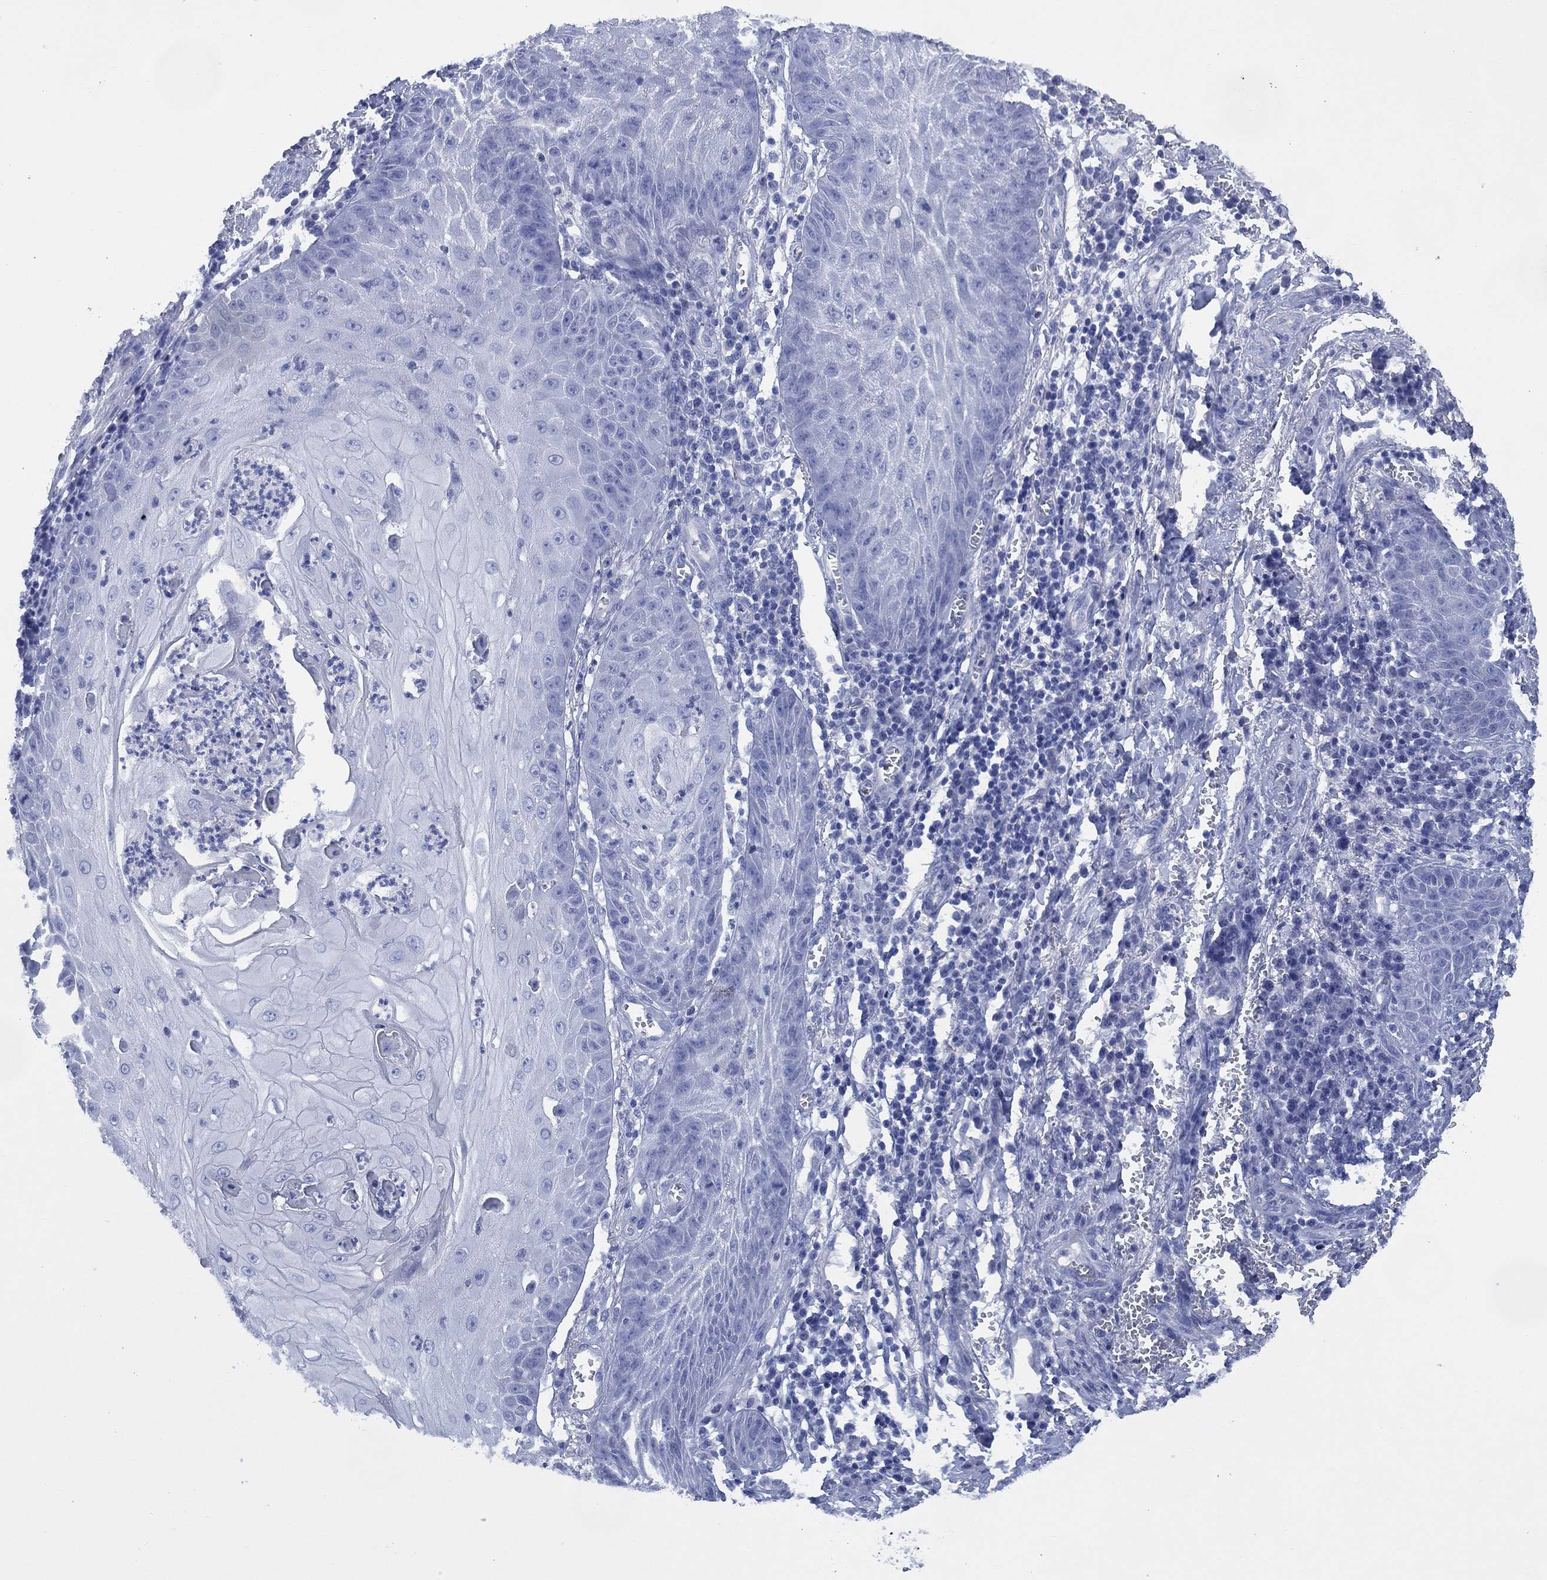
{"staining": {"intensity": "negative", "quantity": "none", "location": "none"}, "tissue": "skin cancer", "cell_type": "Tumor cells", "image_type": "cancer", "snomed": [{"axis": "morphology", "description": "Squamous cell carcinoma, NOS"}, {"axis": "topography", "description": "Skin"}], "caption": "Protein analysis of skin squamous cell carcinoma reveals no significant staining in tumor cells.", "gene": "CCDC70", "patient": {"sex": "male", "age": 70}}